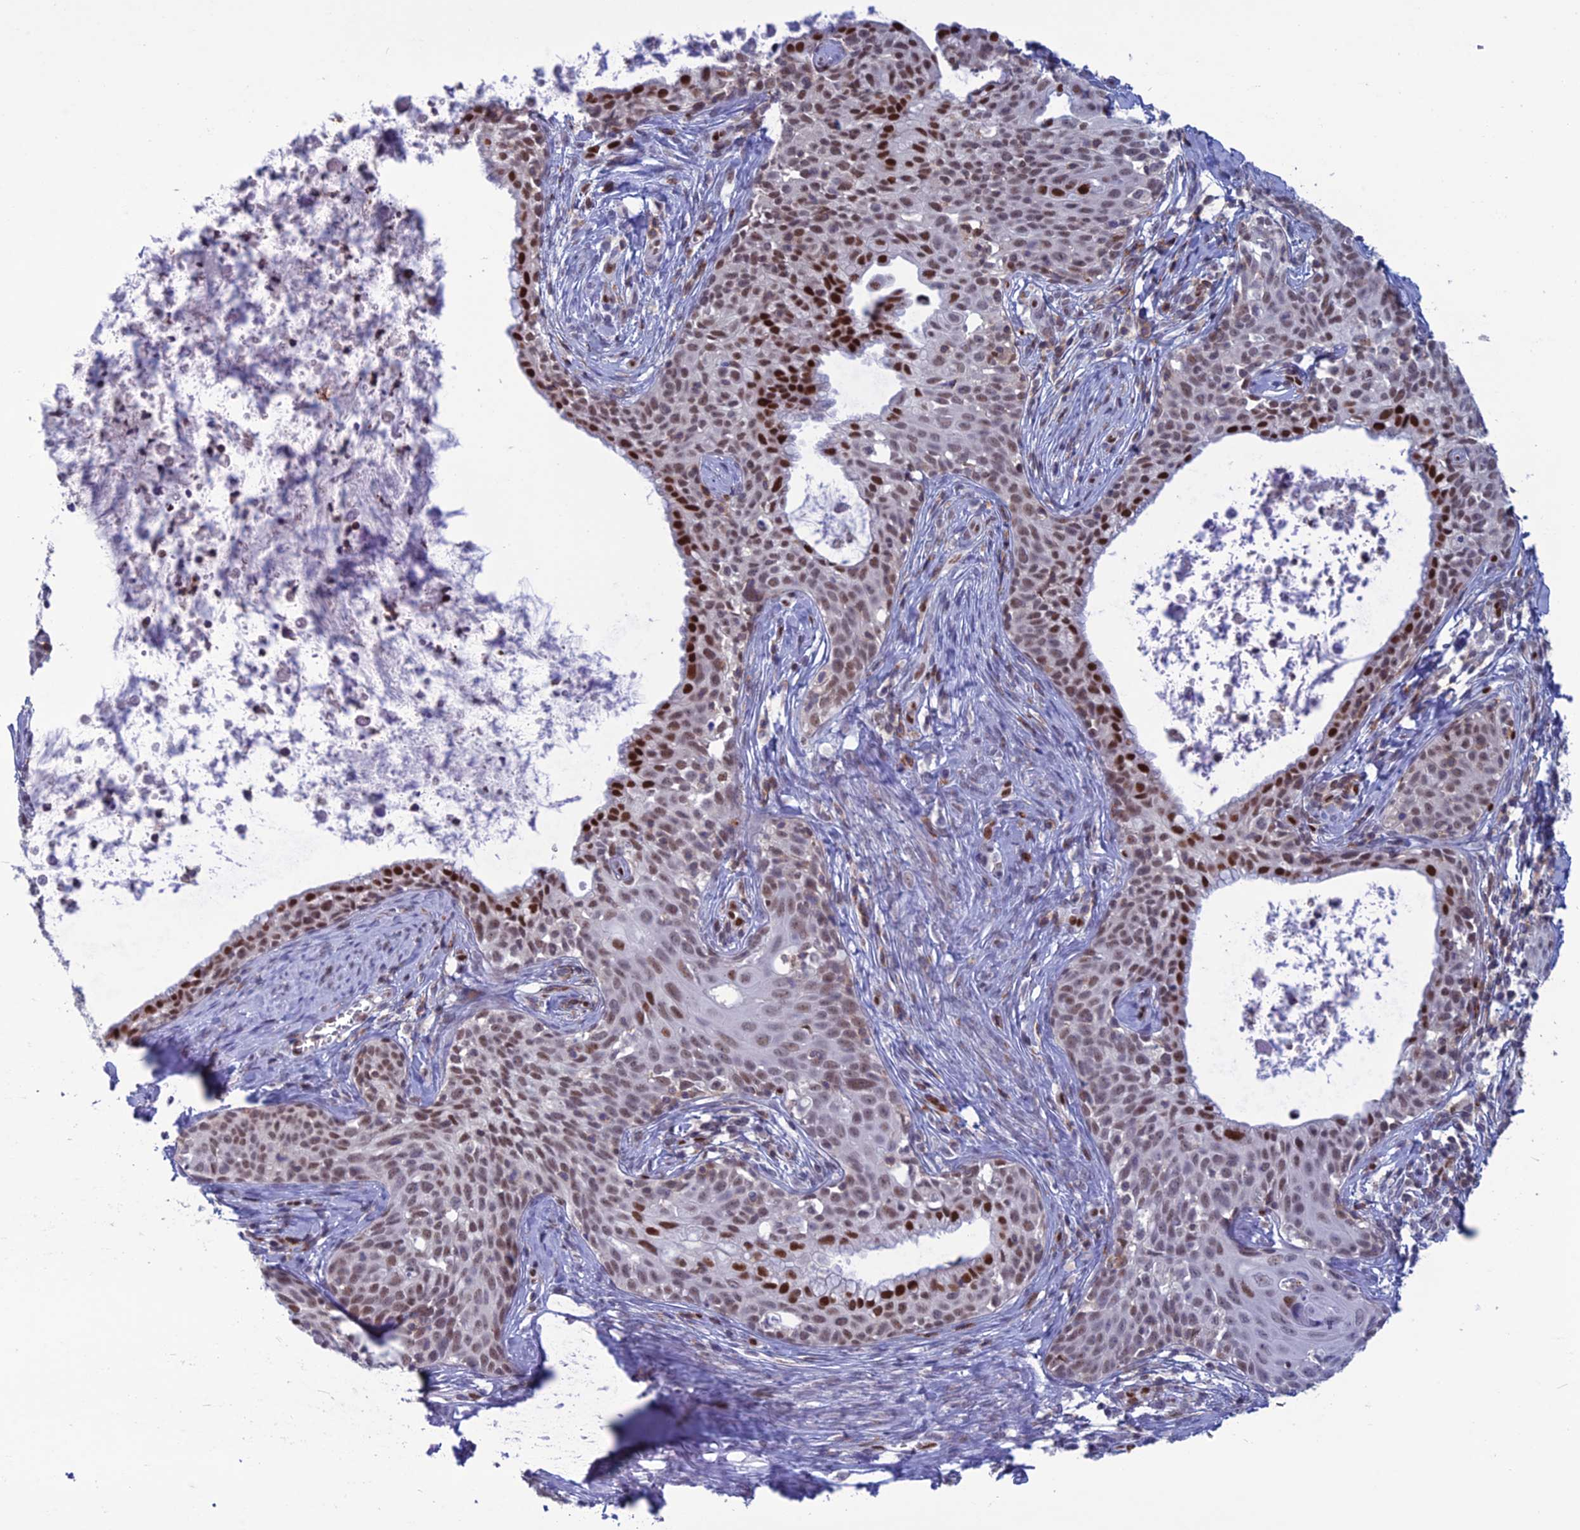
{"staining": {"intensity": "strong", "quantity": "25%-75%", "location": "nuclear"}, "tissue": "cervical cancer", "cell_type": "Tumor cells", "image_type": "cancer", "snomed": [{"axis": "morphology", "description": "Squamous cell carcinoma, NOS"}, {"axis": "topography", "description": "Cervix"}], "caption": "Immunohistochemical staining of cervical squamous cell carcinoma exhibits high levels of strong nuclear protein expression in about 25%-75% of tumor cells.", "gene": "NOL4L", "patient": {"sex": "female", "age": 52}}